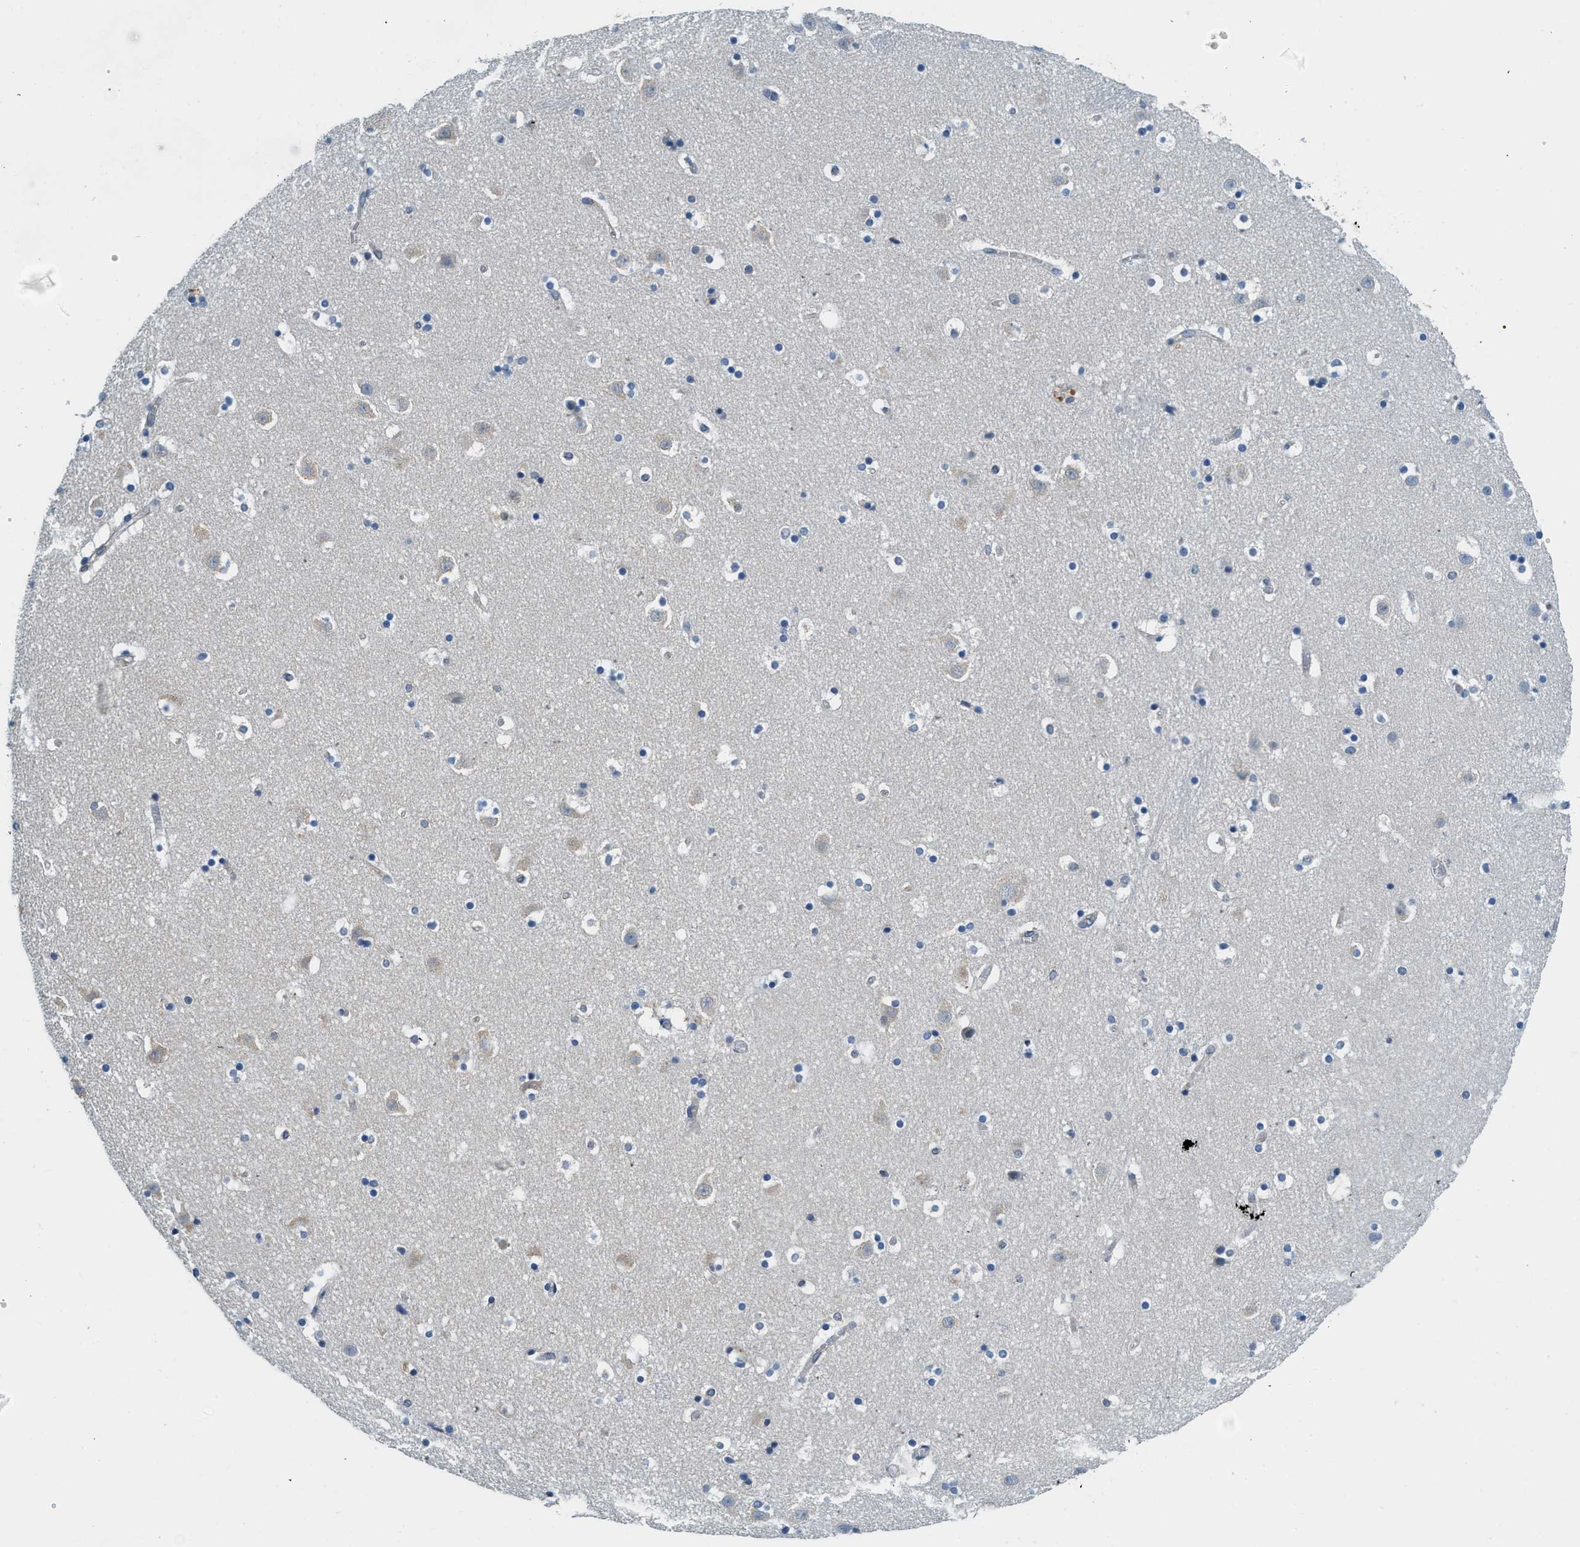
{"staining": {"intensity": "negative", "quantity": "none", "location": "none"}, "tissue": "caudate", "cell_type": "Glial cells", "image_type": "normal", "snomed": [{"axis": "morphology", "description": "Normal tissue, NOS"}, {"axis": "topography", "description": "Lateral ventricle wall"}], "caption": "Immunohistochemistry of normal caudate reveals no positivity in glial cells. (DAB immunohistochemistry (IHC) with hematoxylin counter stain).", "gene": "BCAP31", "patient": {"sex": "male", "age": 45}}